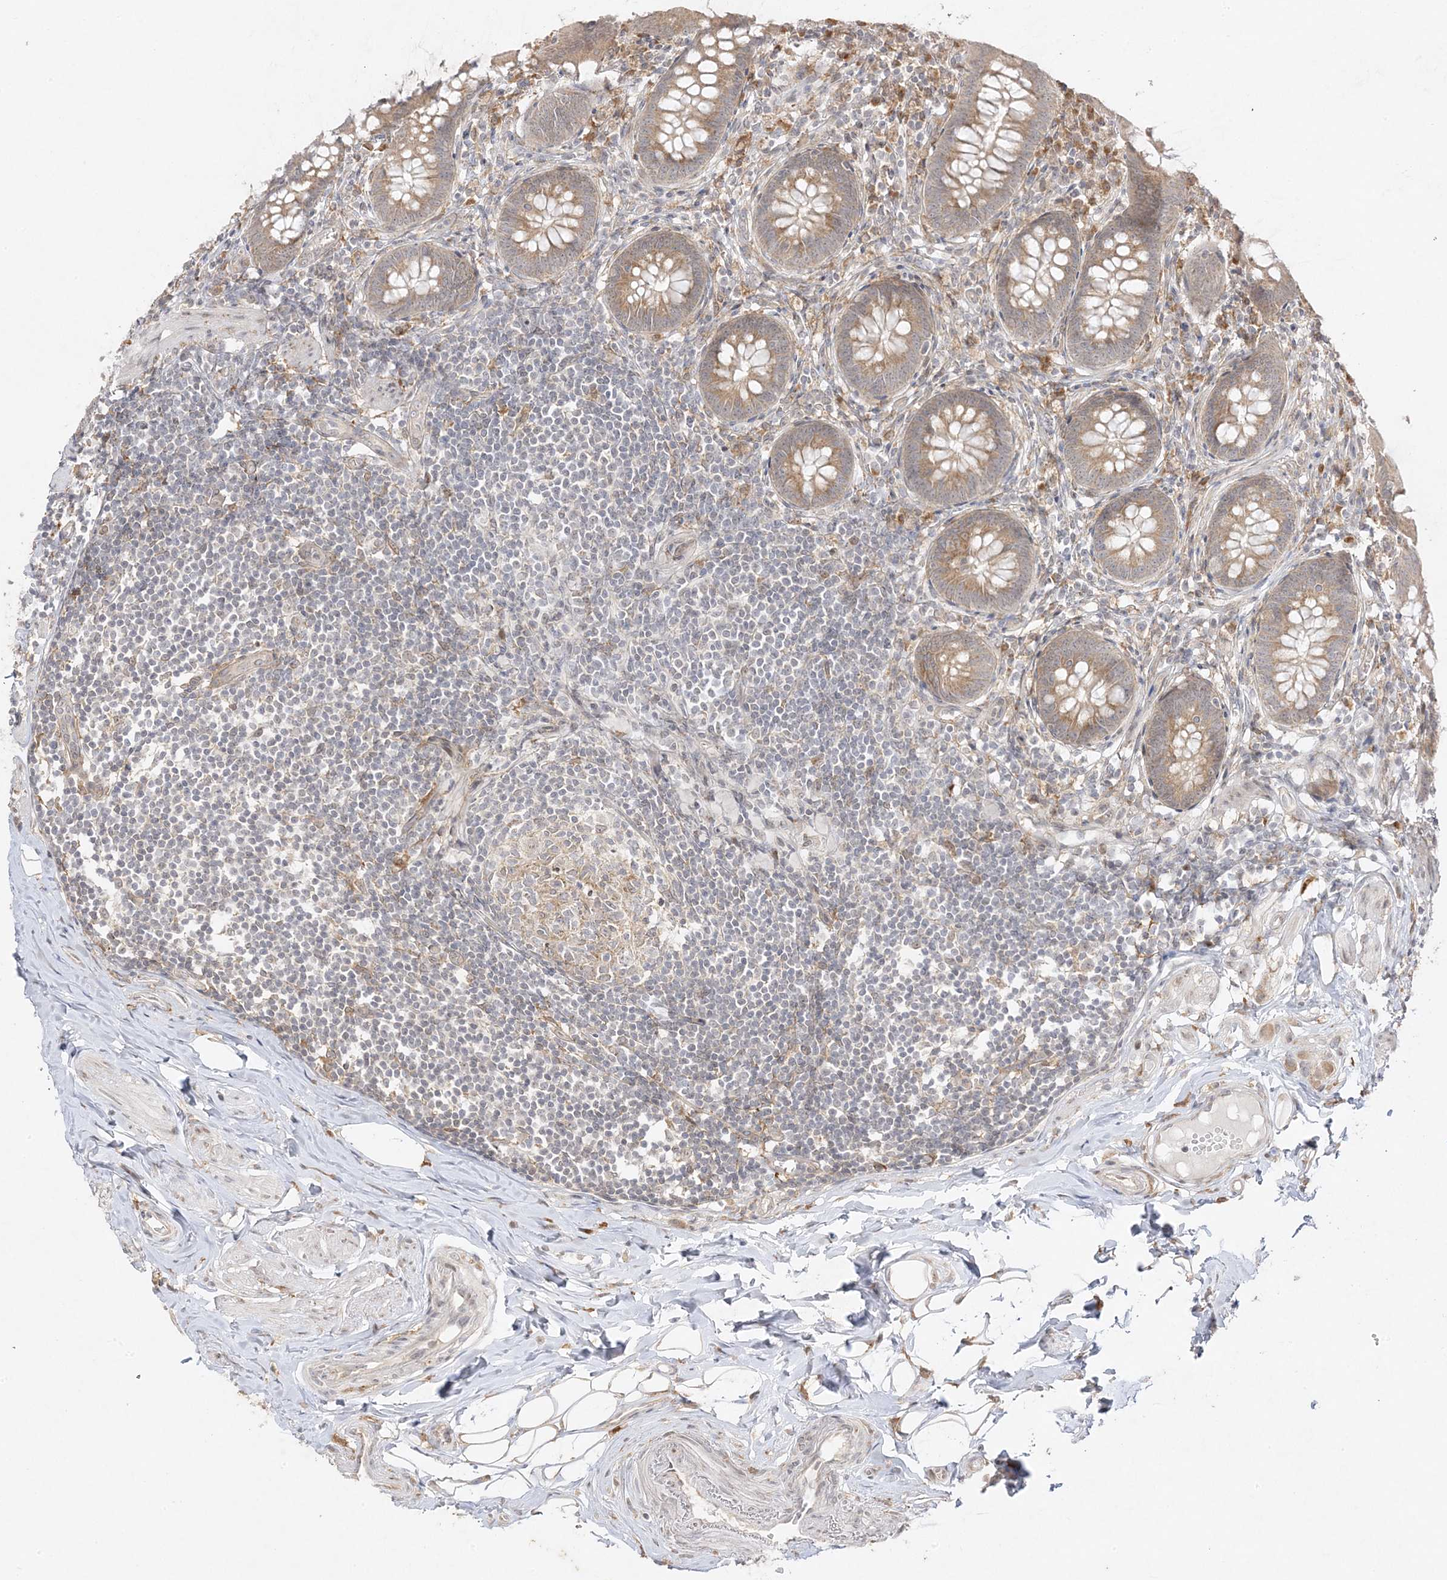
{"staining": {"intensity": "moderate", "quantity": ">75%", "location": "cytoplasmic/membranous"}, "tissue": "appendix", "cell_type": "Glandular cells", "image_type": "normal", "snomed": [{"axis": "morphology", "description": "Normal tissue, NOS"}, {"axis": "topography", "description": "Appendix"}], "caption": "A high-resolution photomicrograph shows IHC staining of benign appendix, which displays moderate cytoplasmic/membranous expression in approximately >75% of glandular cells.", "gene": "C2CD2", "patient": {"sex": "female", "age": 62}}